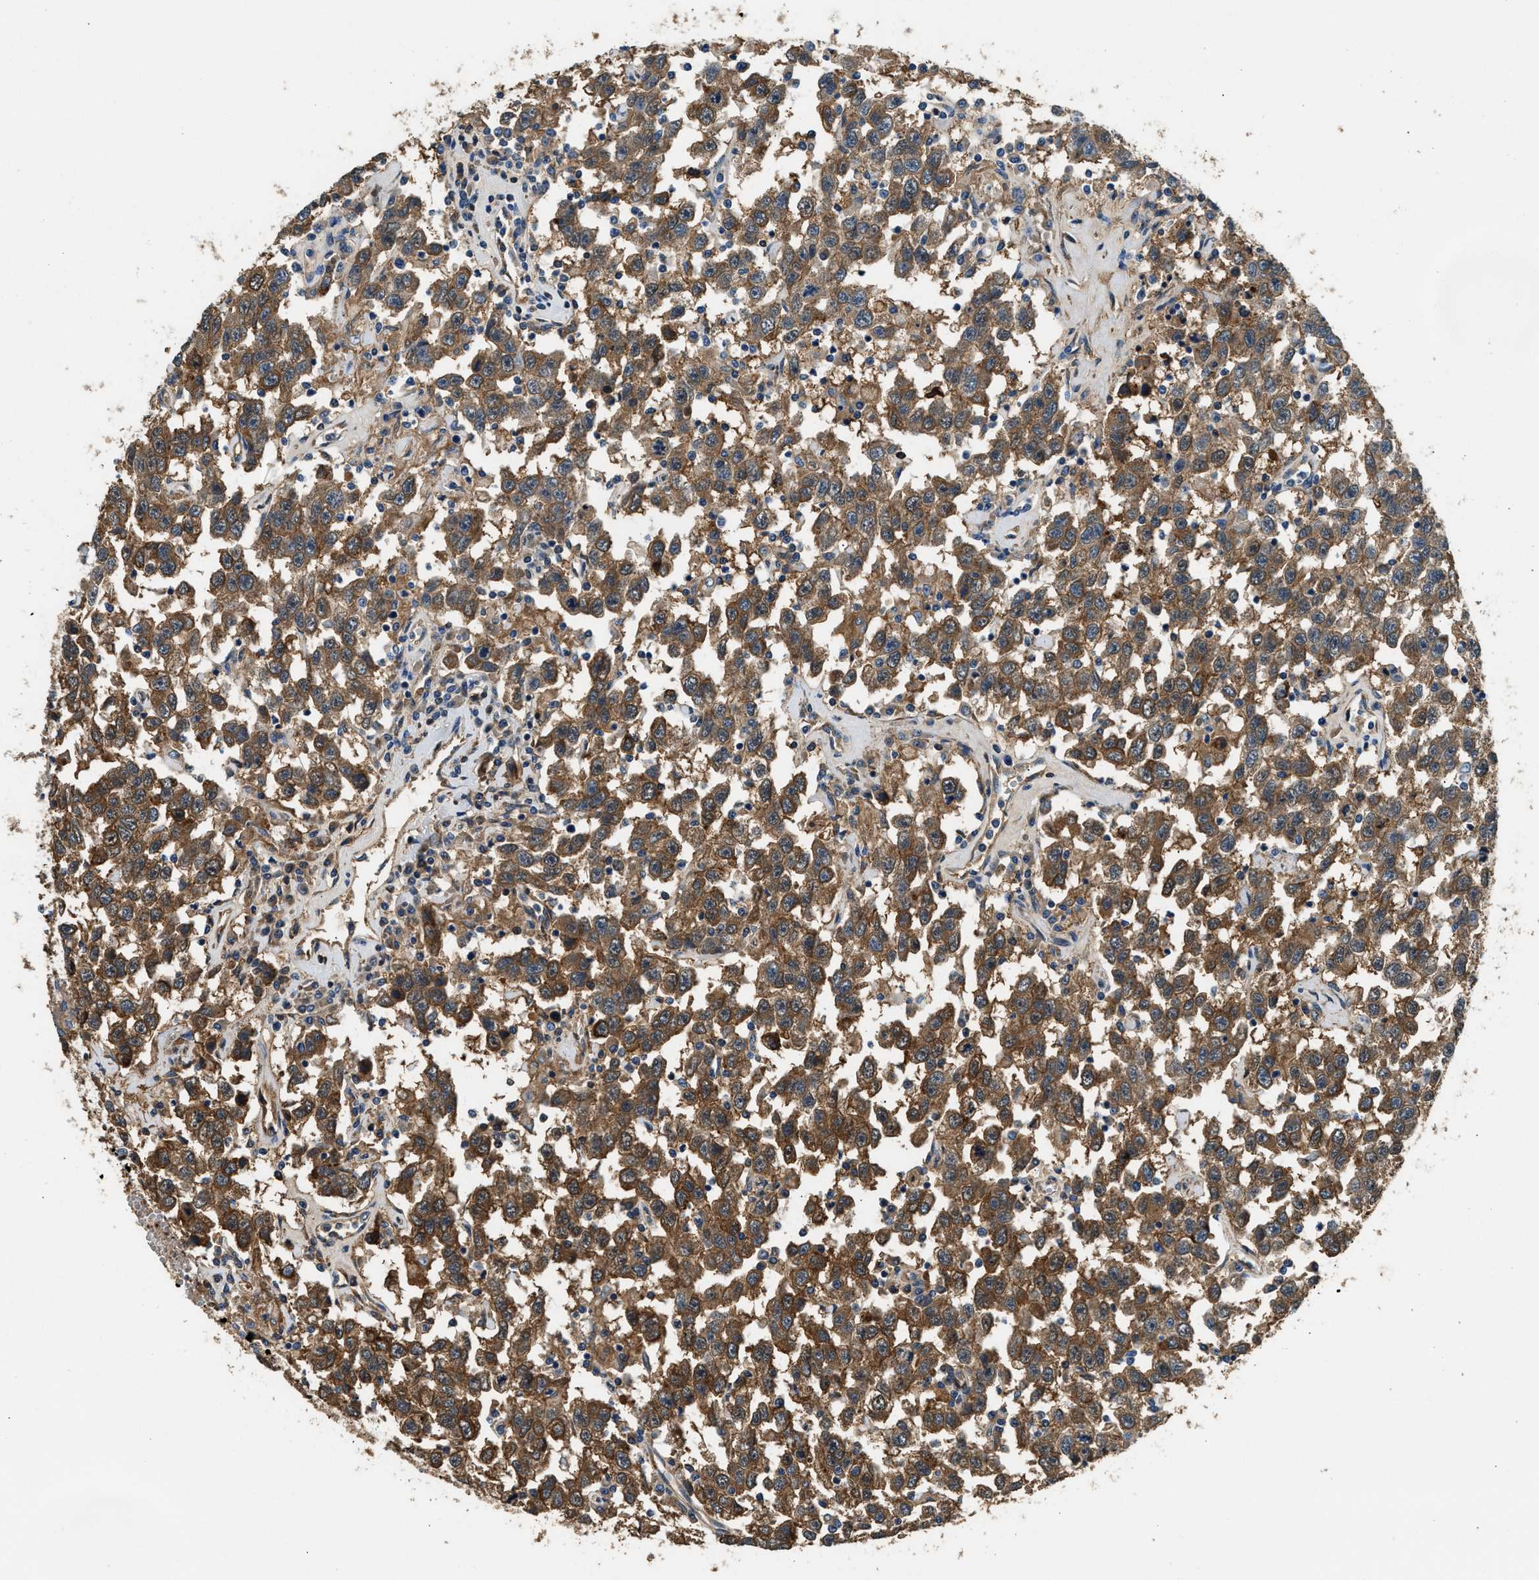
{"staining": {"intensity": "strong", "quantity": ">75%", "location": "cytoplasmic/membranous"}, "tissue": "testis cancer", "cell_type": "Tumor cells", "image_type": "cancer", "snomed": [{"axis": "morphology", "description": "Seminoma, NOS"}, {"axis": "topography", "description": "Testis"}], "caption": "Strong cytoplasmic/membranous positivity is identified in approximately >75% of tumor cells in testis cancer. Nuclei are stained in blue.", "gene": "ANXA3", "patient": {"sex": "male", "age": 41}}